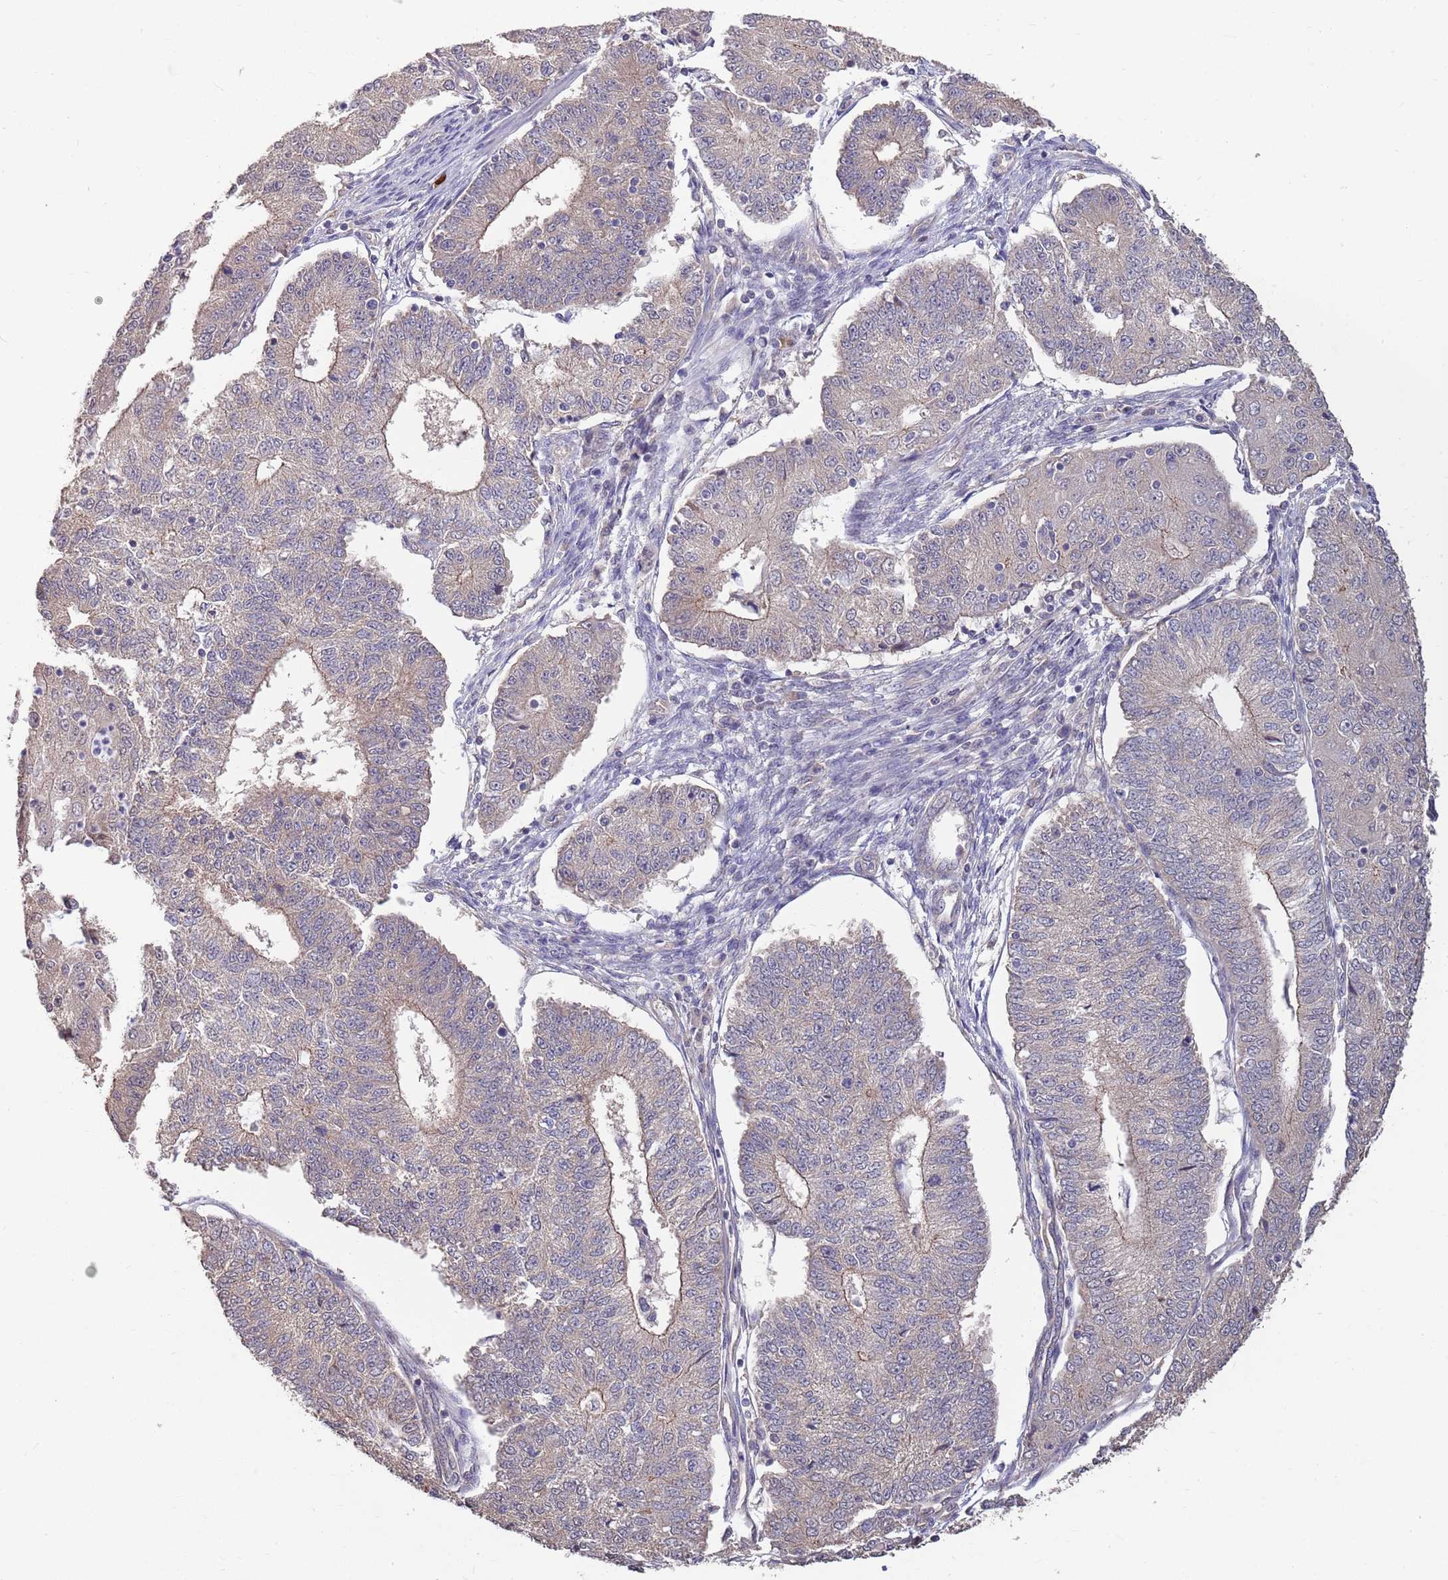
{"staining": {"intensity": "weak", "quantity": "<25%", "location": "cytoplasmic/membranous"}, "tissue": "endometrial cancer", "cell_type": "Tumor cells", "image_type": "cancer", "snomed": [{"axis": "morphology", "description": "Adenocarcinoma, NOS"}, {"axis": "topography", "description": "Endometrium"}], "caption": "Immunohistochemistry of human endometrial cancer reveals no expression in tumor cells.", "gene": "MARVELD2", "patient": {"sex": "female", "age": 56}}